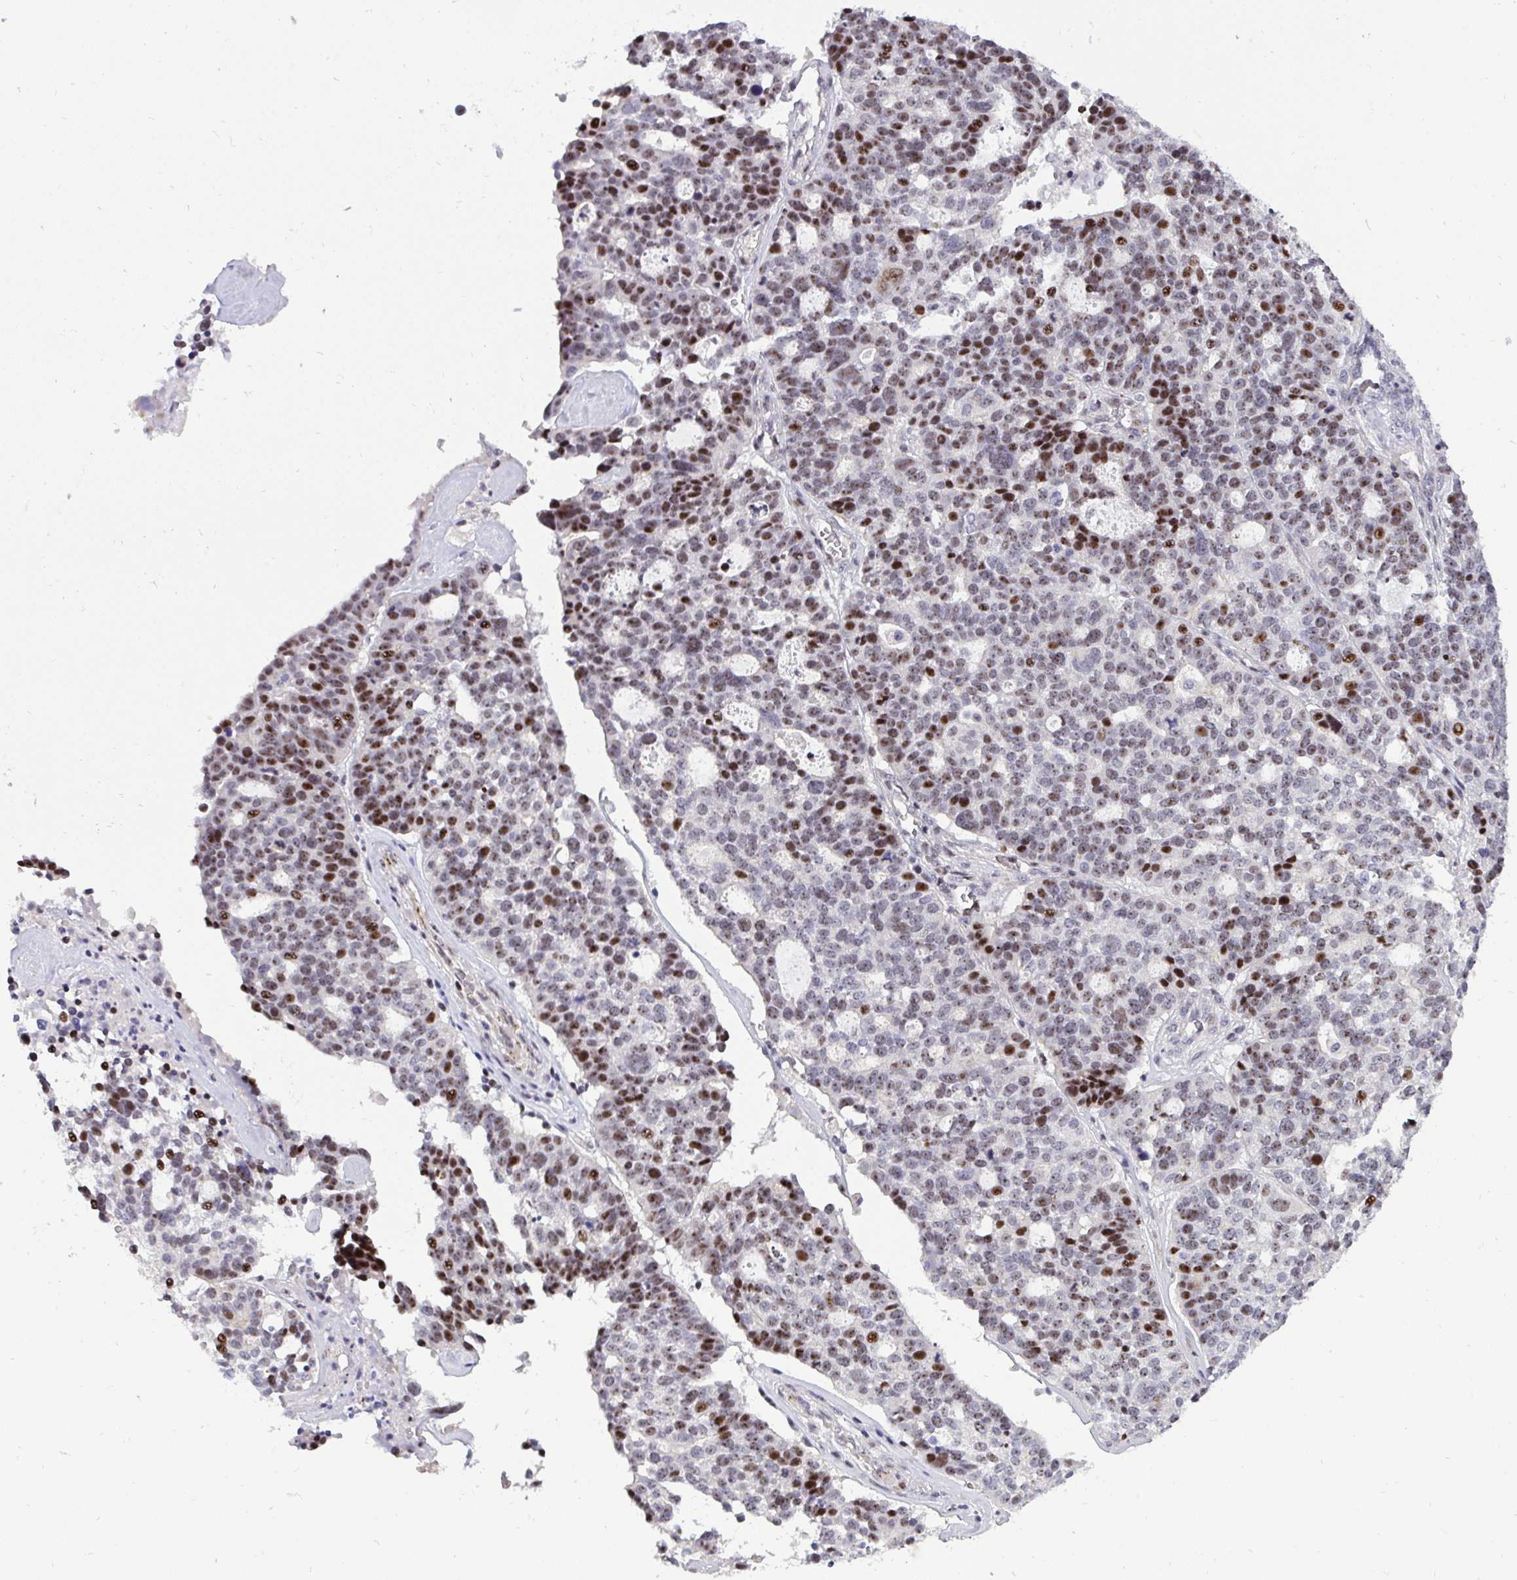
{"staining": {"intensity": "moderate", "quantity": ">75%", "location": "nuclear"}, "tissue": "ovarian cancer", "cell_type": "Tumor cells", "image_type": "cancer", "snomed": [{"axis": "morphology", "description": "Cystadenocarcinoma, serous, NOS"}, {"axis": "topography", "description": "Ovary"}], "caption": "Protein staining of ovarian cancer tissue reveals moderate nuclear positivity in about >75% of tumor cells.", "gene": "PLPPR3", "patient": {"sex": "female", "age": 59}}